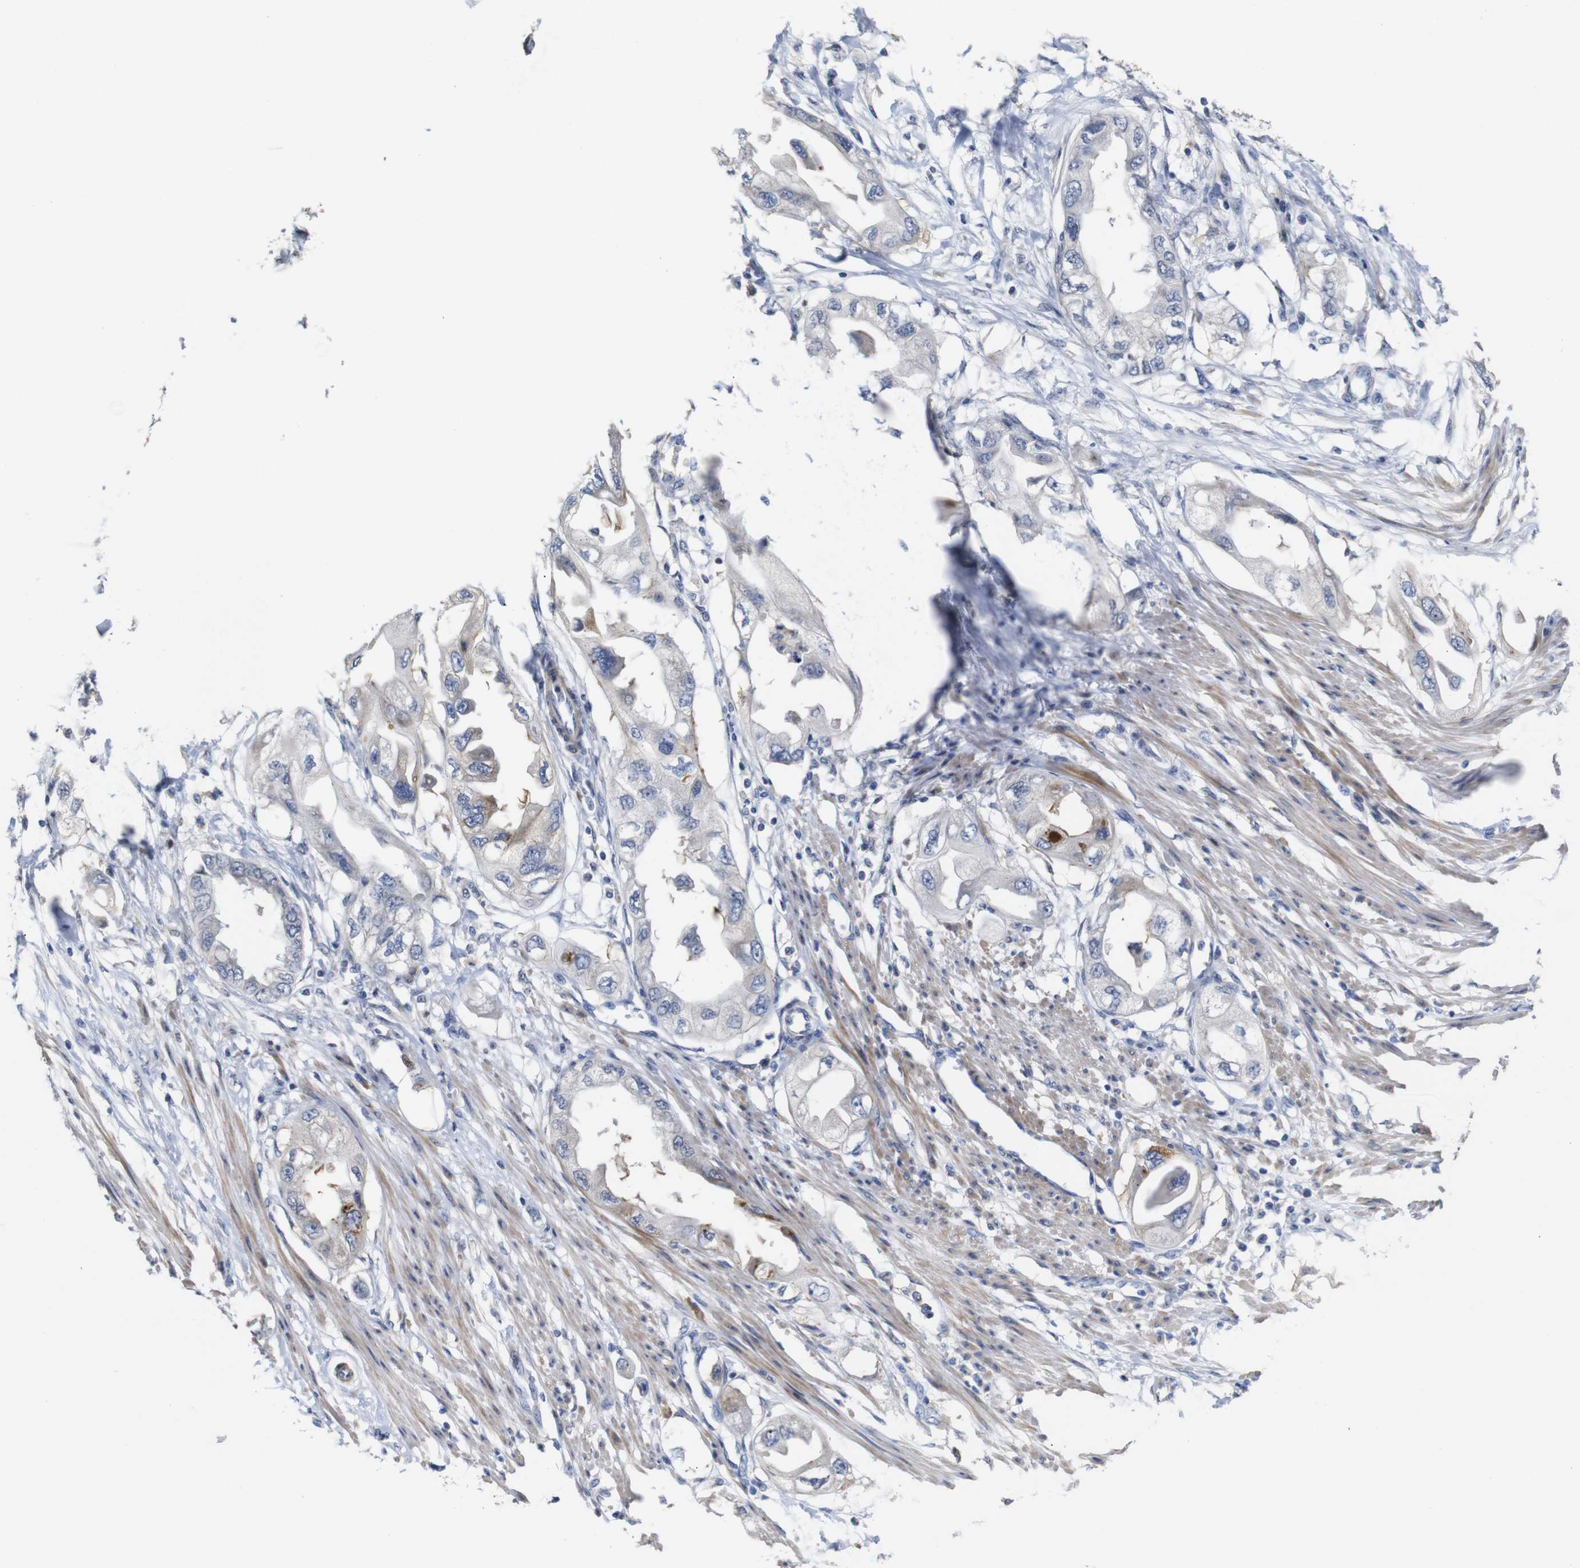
{"staining": {"intensity": "negative", "quantity": "none", "location": "none"}, "tissue": "endometrial cancer", "cell_type": "Tumor cells", "image_type": "cancer", "snomed": [{"axis": "morphology", "description": "Adenocarcinoma, NOS"}, {"axis": "topography", "description": "Endometrium"}], "caption": "Immunohistochemistry (IHC) of adenocarcinoma (endometrial) reveals no staining in tumor cells.", "gene": "TCEAL9", "patient": {"sex": "female", "age": 67}}